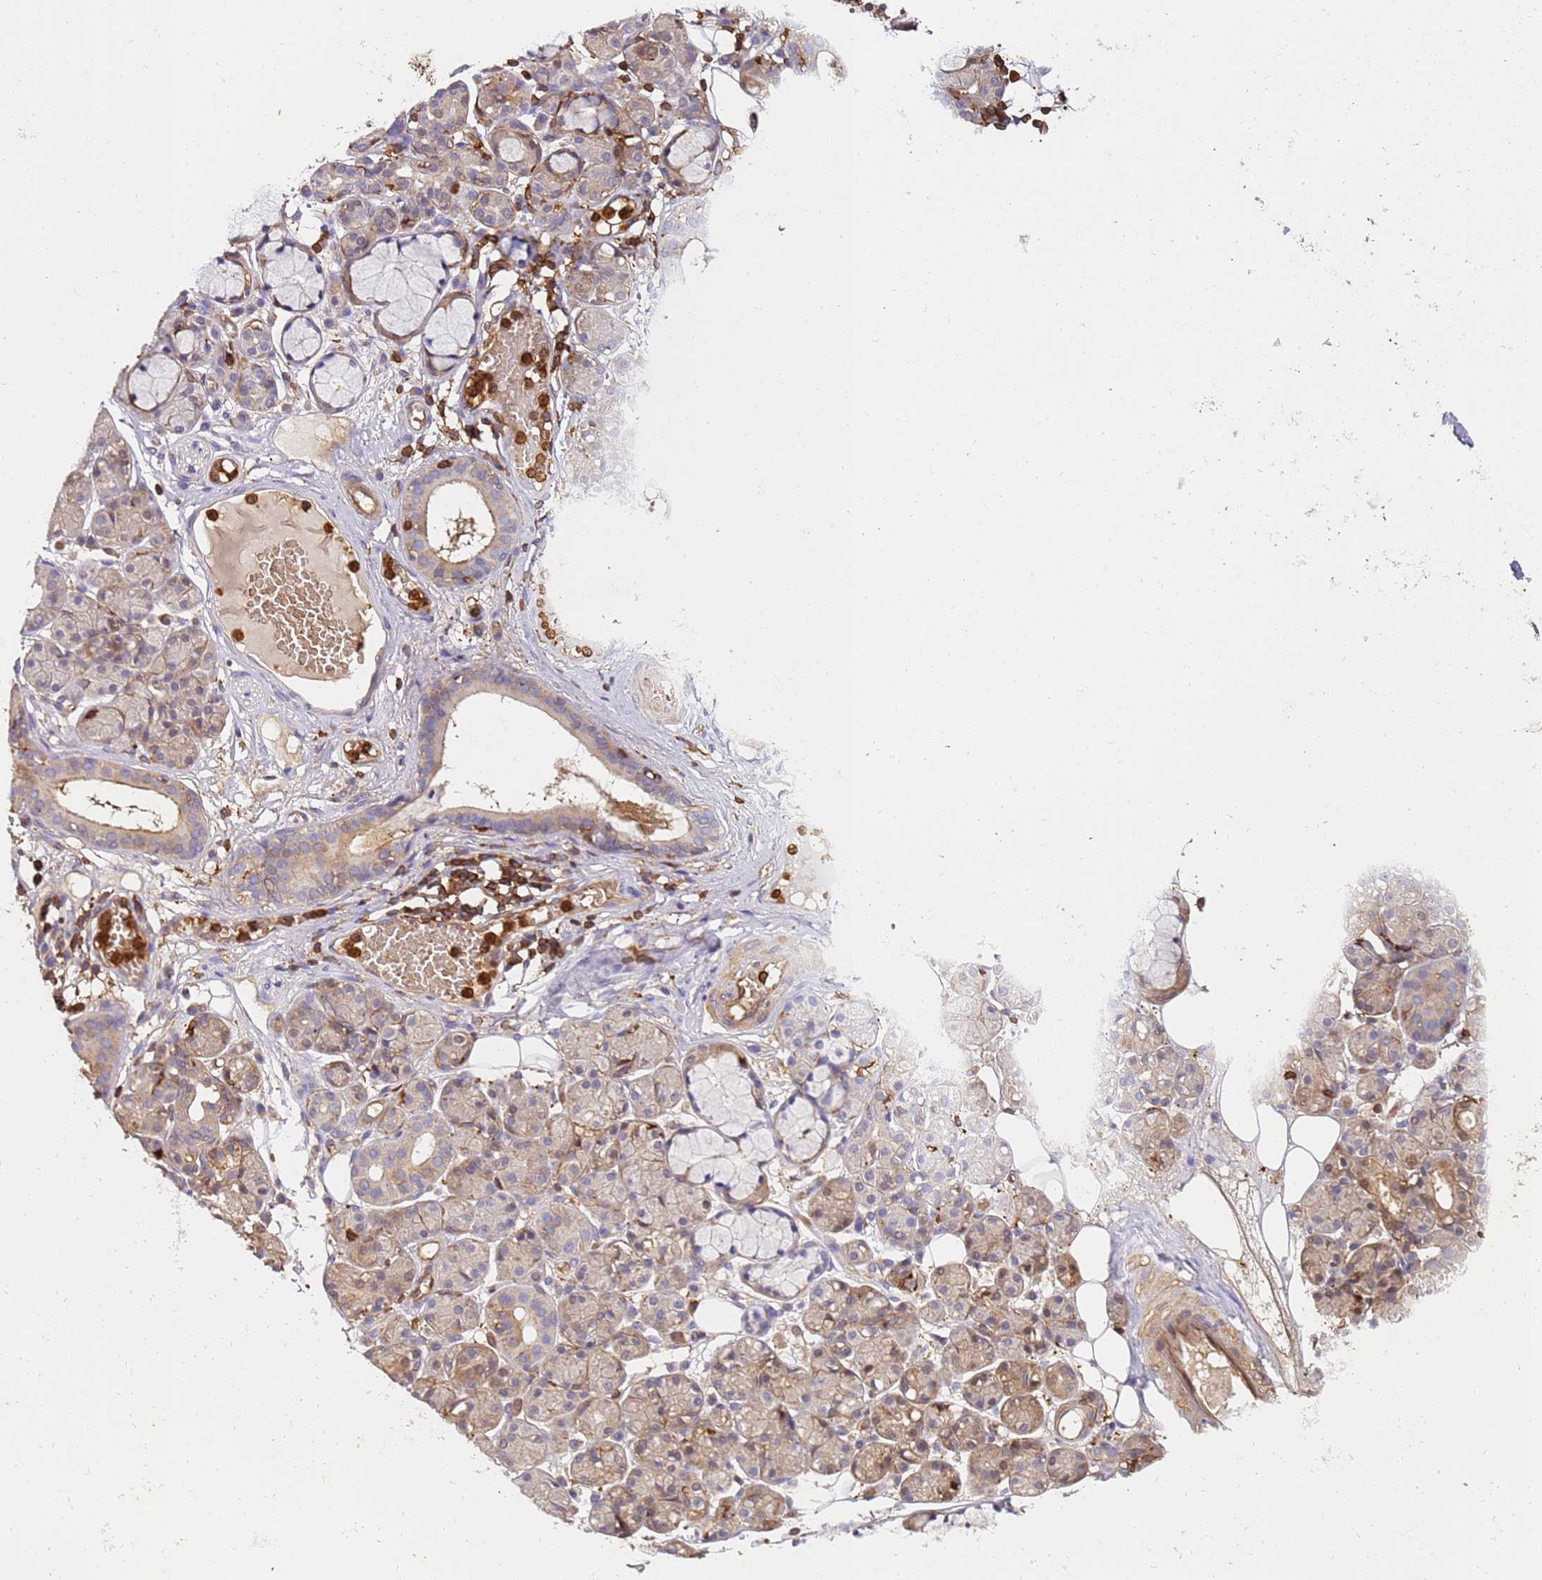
{"staining": {"intensity": "moderate", "quantity": "<25%", "location": "cytoplasmic/membranous"}, "tissue": "salivary gland", "cell_type": "Glandular cells", "image_type": "normal", "snomed": [{"axis": "morphology", "description": "Normal tissue, NOS"}, {"axis": "topography", "description": "Salivary gland"}], "caption": "Normal salivary gland was stained to show a protein in brown. There is low levels of moderate cytoplasmic/membranous staining in approximately <25% of glandular cells. (Brightfield microscopy of DAB IHC at high magnification).", "gene": "OR6P1", "patient": {"sex": "male", "age": 63}}